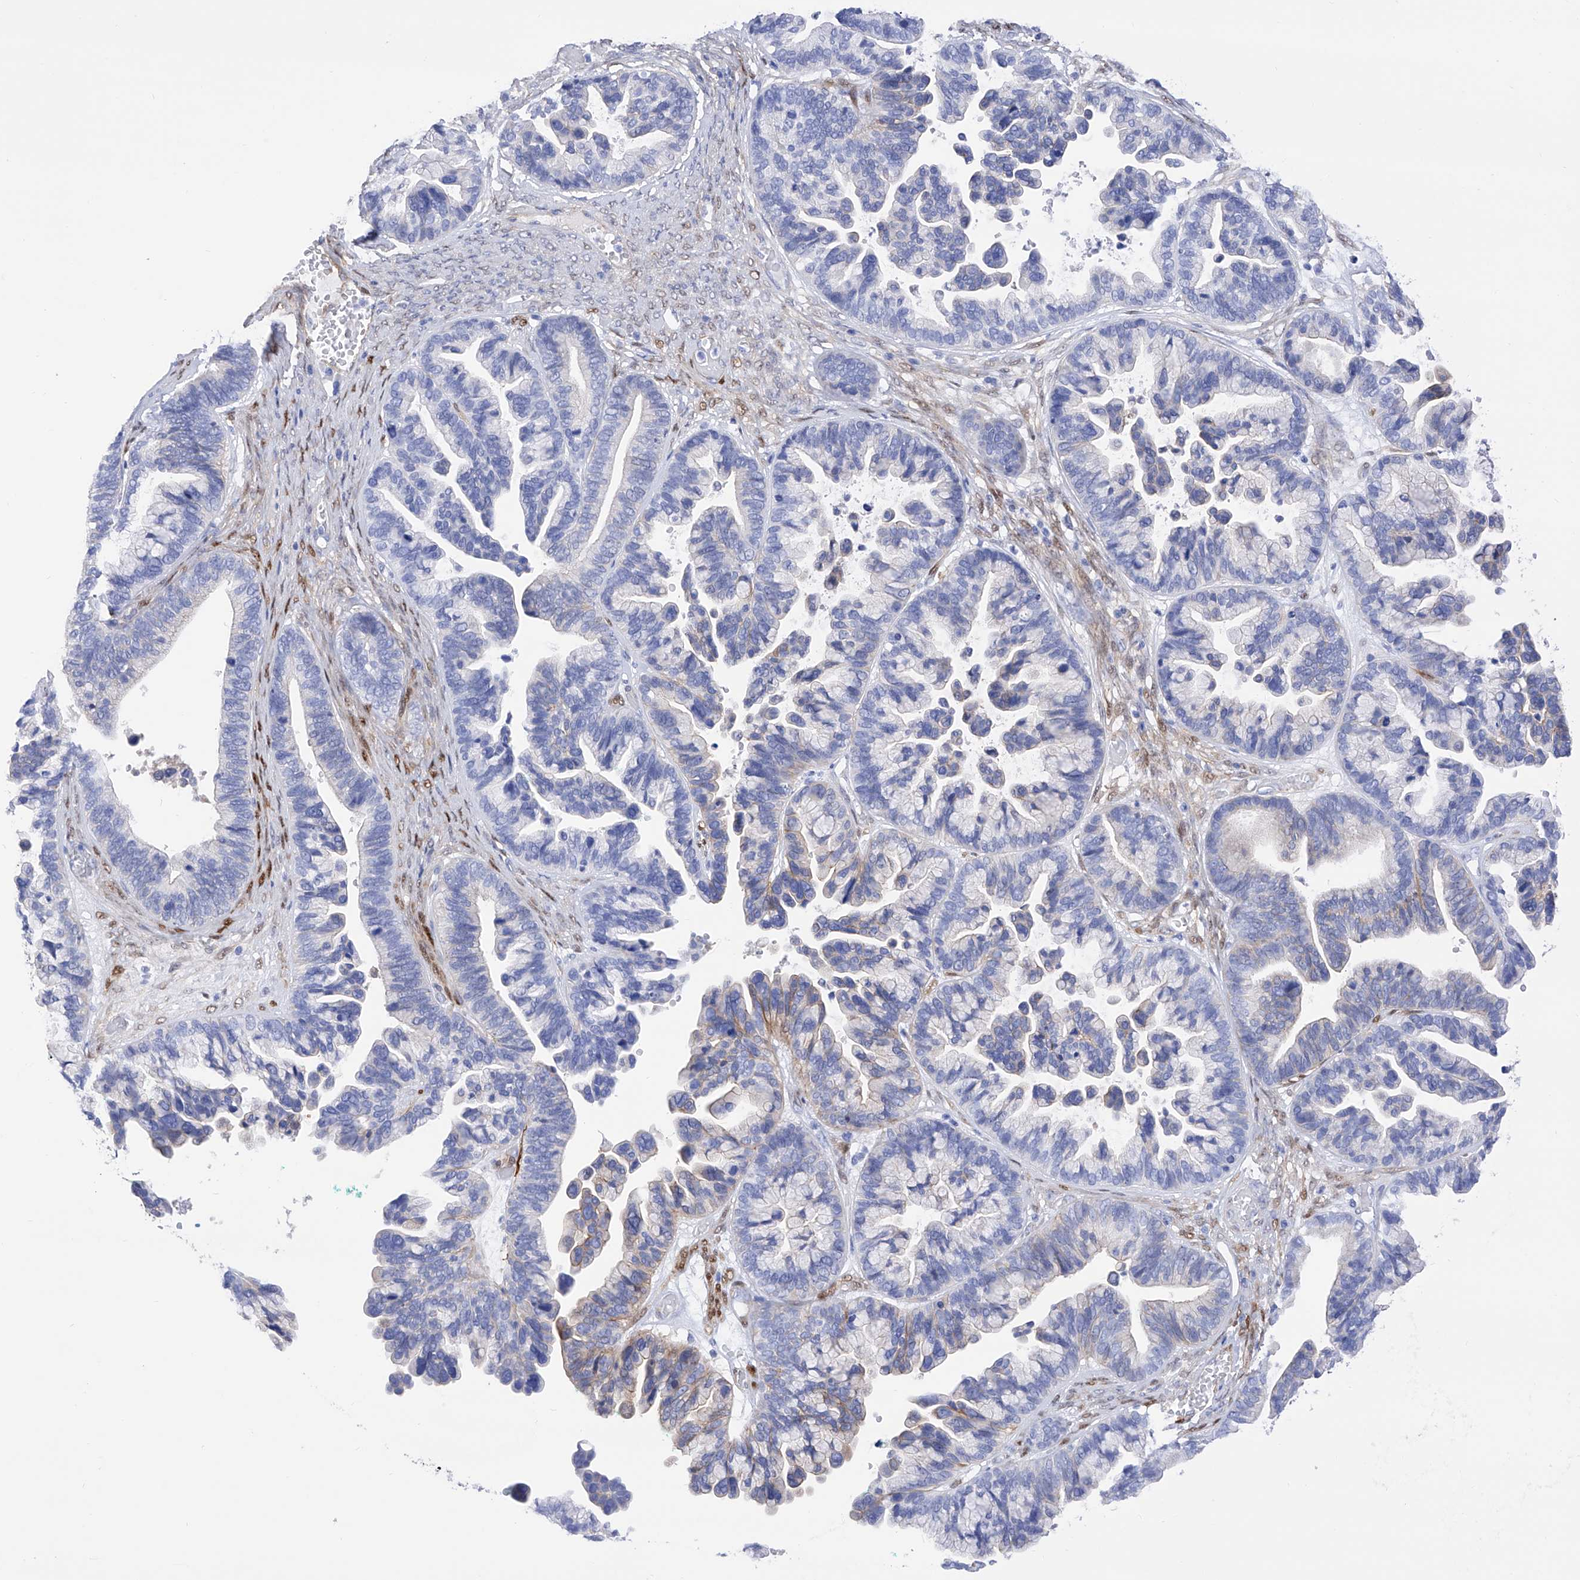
{"staining": {"intensity": "weak", "quantity": "<25%", "location": "cytoplasmic/membranous"}, "tissue": "ovarian cancer", "cell_type": "Tumor cells", "image_type": "cancer", "snomed": [{"axis": "morphology", "description": "Cystadenocarcinoma, serous, NOS"}, {"axis": "topography", "description": "Ovary"}], "caption": "Tumor cells are negative for brown protein staining in ovarian cancer.", "gene": "TRPC7", "patient": {"sex": "female", "age": 56}}